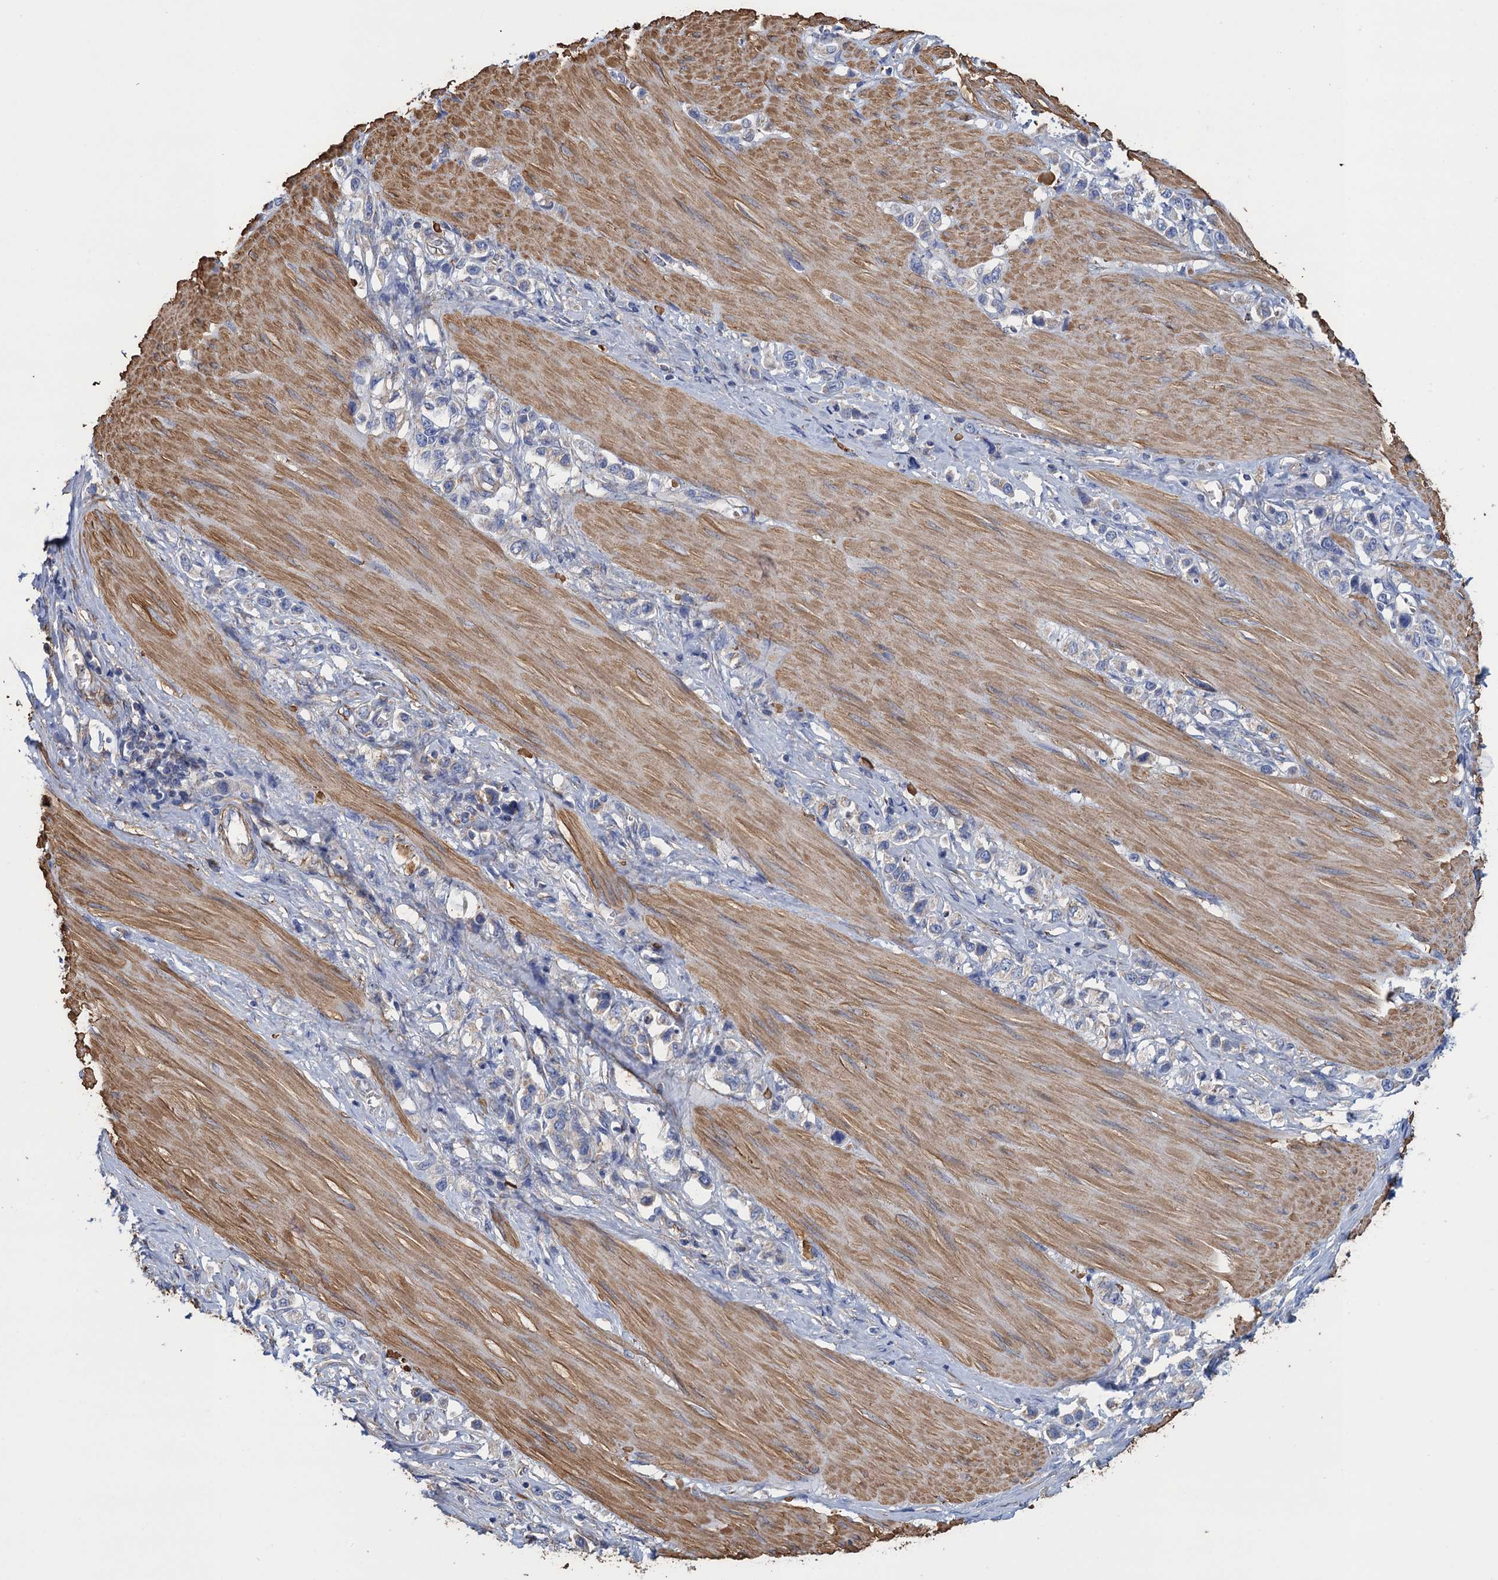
{"staining": {"intensity": "weak", "quantity": "<25%", "location": "cytoplasmic/membranous"}, "tissue": "stomach cancer", "cell_type": "Tumor cells", "image_type": "cancer", "snomed": [{"axis": "morphology", "description": "Adenocarcinoma, NOS"}, {"axis": "topography", "description": "Stomach"}], "caption": "Immunohistochemistry (IHC) of stomach cancer shows no expression in tumor cells. (Stains: DAB (3,3'-diaminobenzidine) immunohistochemistry with hematoxylin counter stain, Microscopy: brightfield microscopy at high magnification).", "gene": "GCSH", "patient": {"sex": "female", "age": 65}}